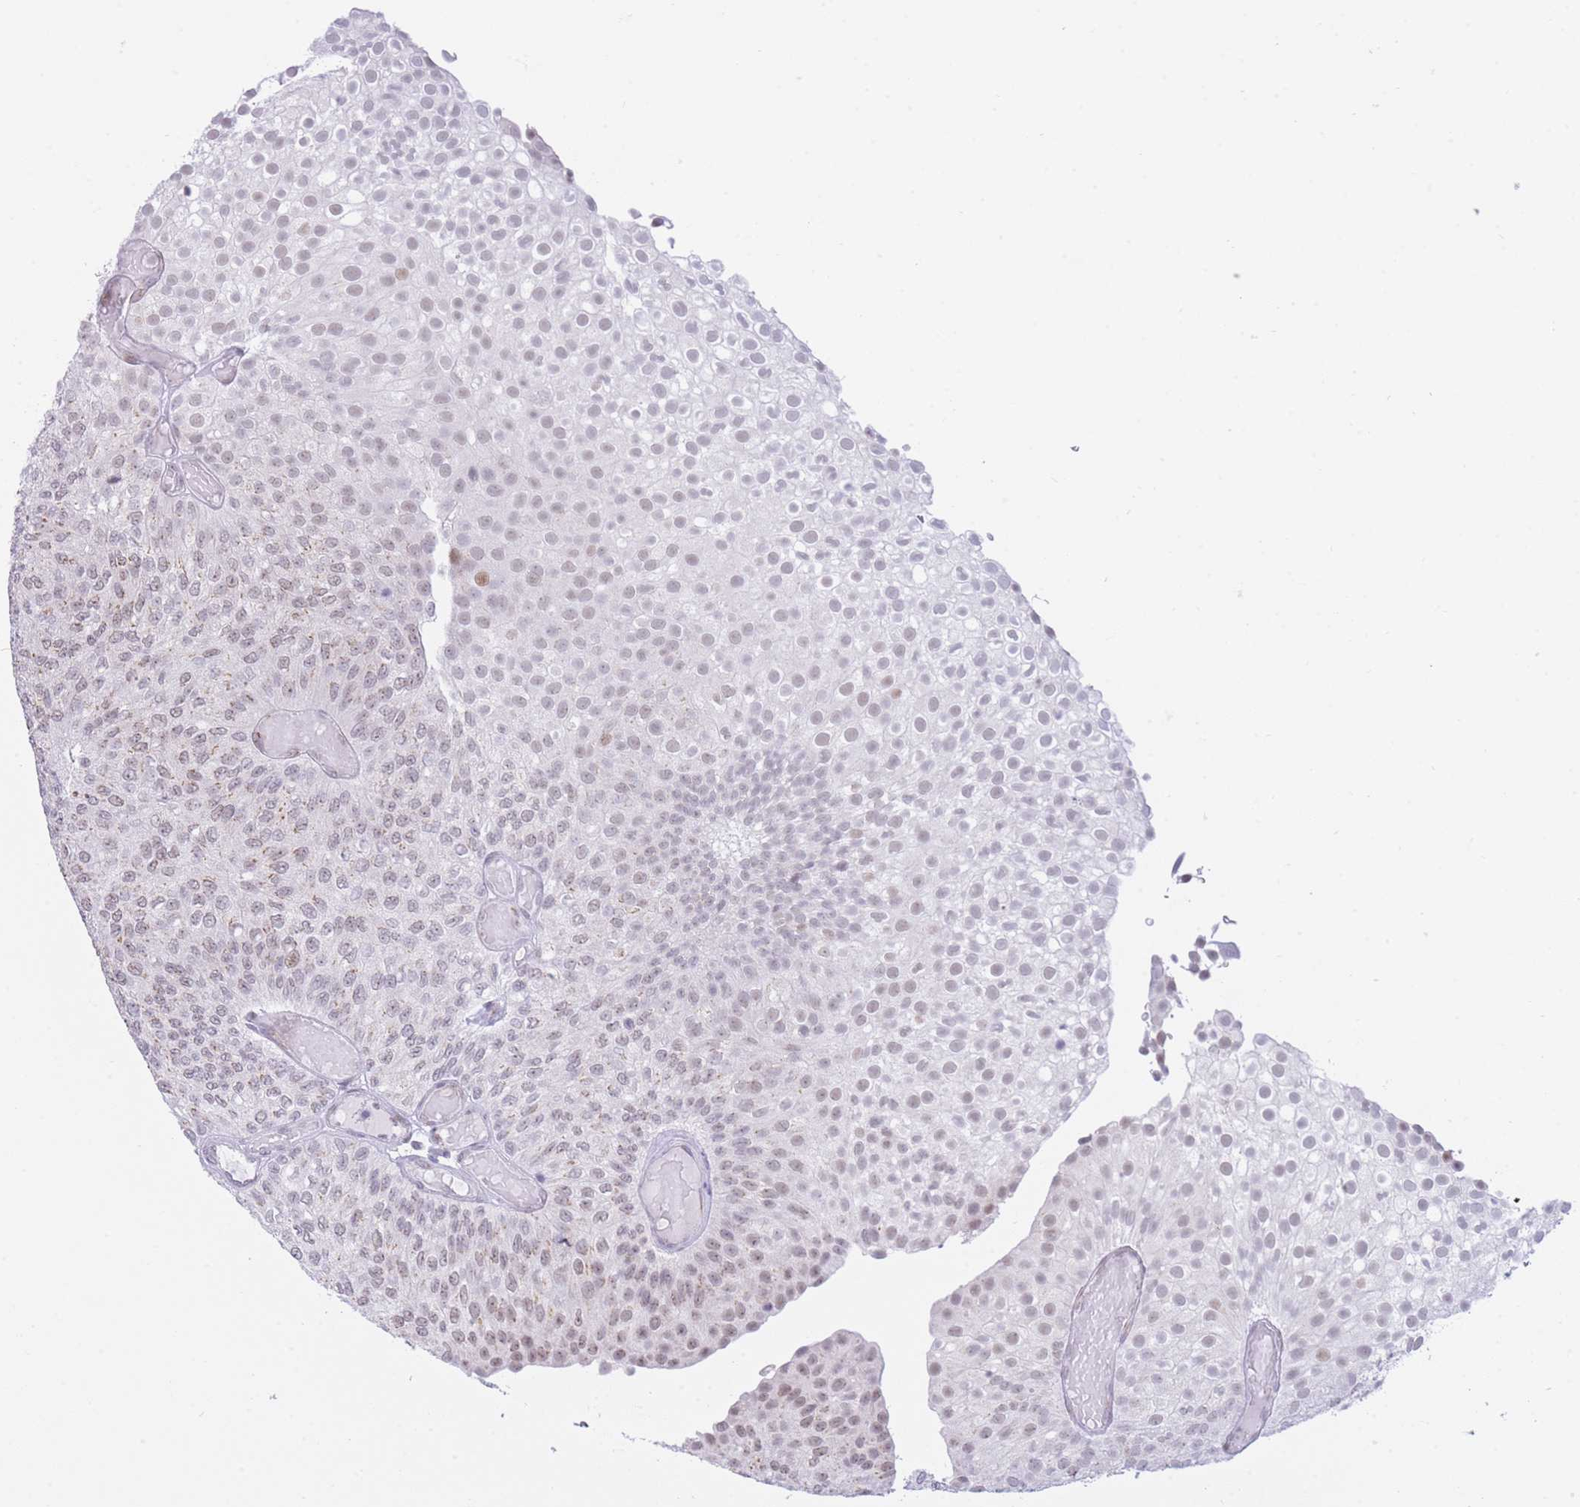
{"staining": {"intensity": "weak", "quantity": "25%-75%", "location": "cytoplasmic/membranous,nuclear"}, "tissue": "urothelial cancer", "cell_type": "Tumor cells", "image_type": "cancer", "snomed": [{"axis": "morphology", "description": "Urothelial carcinoma, Low grade"}, {"axis": "topography", "description": "Urinary bladder"}], "caption": "IHC histopathology image of human urothelial cancer stained for a protein (brown), which demonstrates low levels of weak cytoplasmic/membranous and nuclear staining in about 25%-75% of tumor cells.", "gene": "INO80C", "patient": {"sex": "male", "age": 78}}